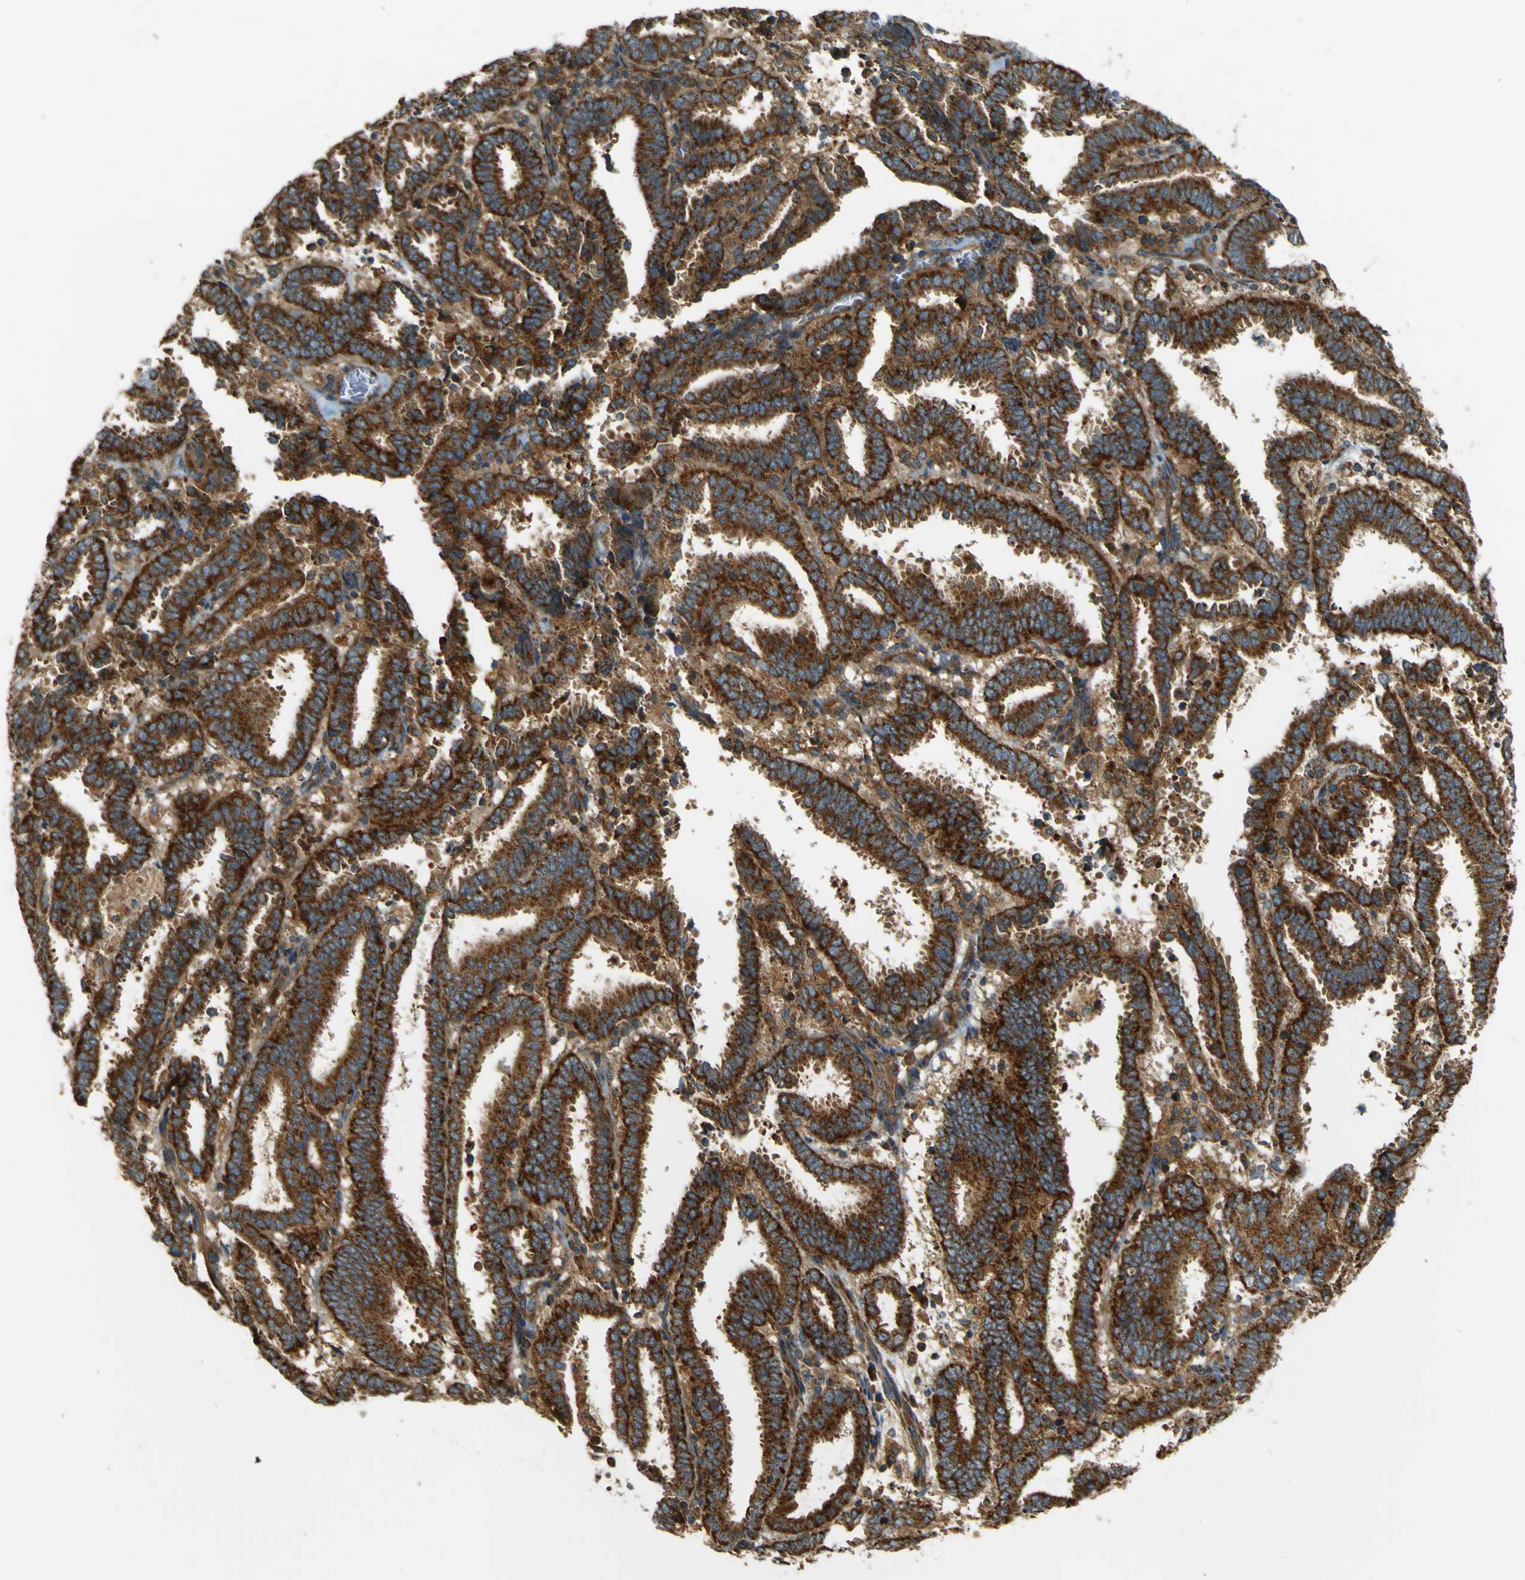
{"staining": {"intensity": "strong", "quantity": ">75%", "location": "cytoplasmic/membranous"}, "tissue": "endometrial cancer", "cell_type": "Tumor cells", "image_type": "cancer", "snomed": [{"axis": "morphology", "description": "Adenocarcinoma, NOS"}, {"axis": "topography", "description": "Uterus"}], "caption": "DAB (3,3'-diaminobenzidine) immunohistochemical staining of endometrial adenocarcinoma exhibits strong cytoplasmic/membranous protein staining in about >75% of tumor cells.", "gene": "DNAJC5", "patient": {"sex": "female", "age": 83}}